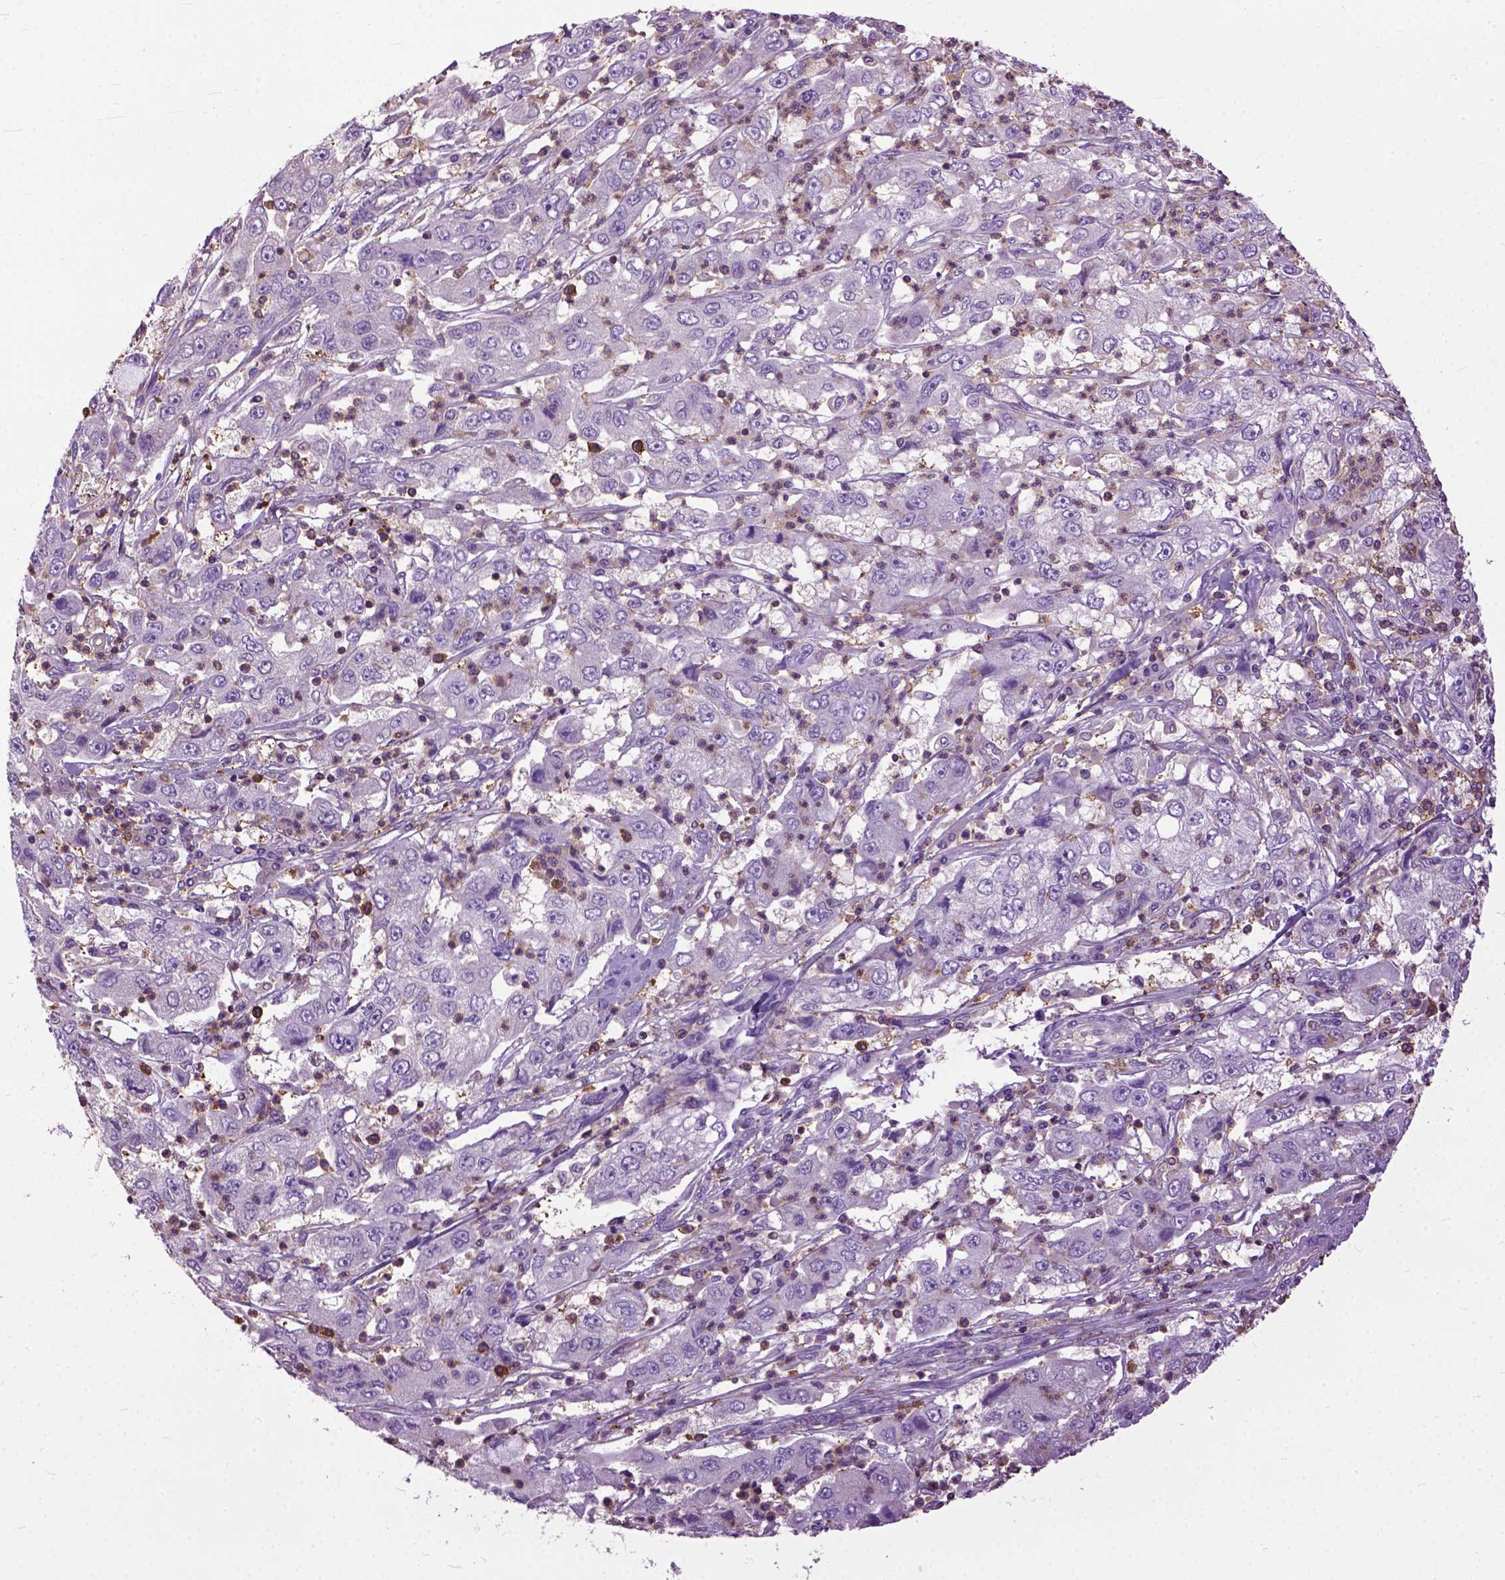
{"staining": {"intensity": "negative", "quantity": "none", "location": "none"}, "tissue": "cervical cancer", "cell_type": "Tumor cells", "image_type": "cancer", "snomed": [{"axis": "morphology", "description": "Squamous cell carcinoma, NOS"}, {"axis": "topography", "description": "Cervix"}], "caption": "Protein analysis of cervical squamous cell carcinoma displays no significant positivity in tumor cells.", "gene": "NAMPT", "patient": {"sex": "female", "age": 36}}